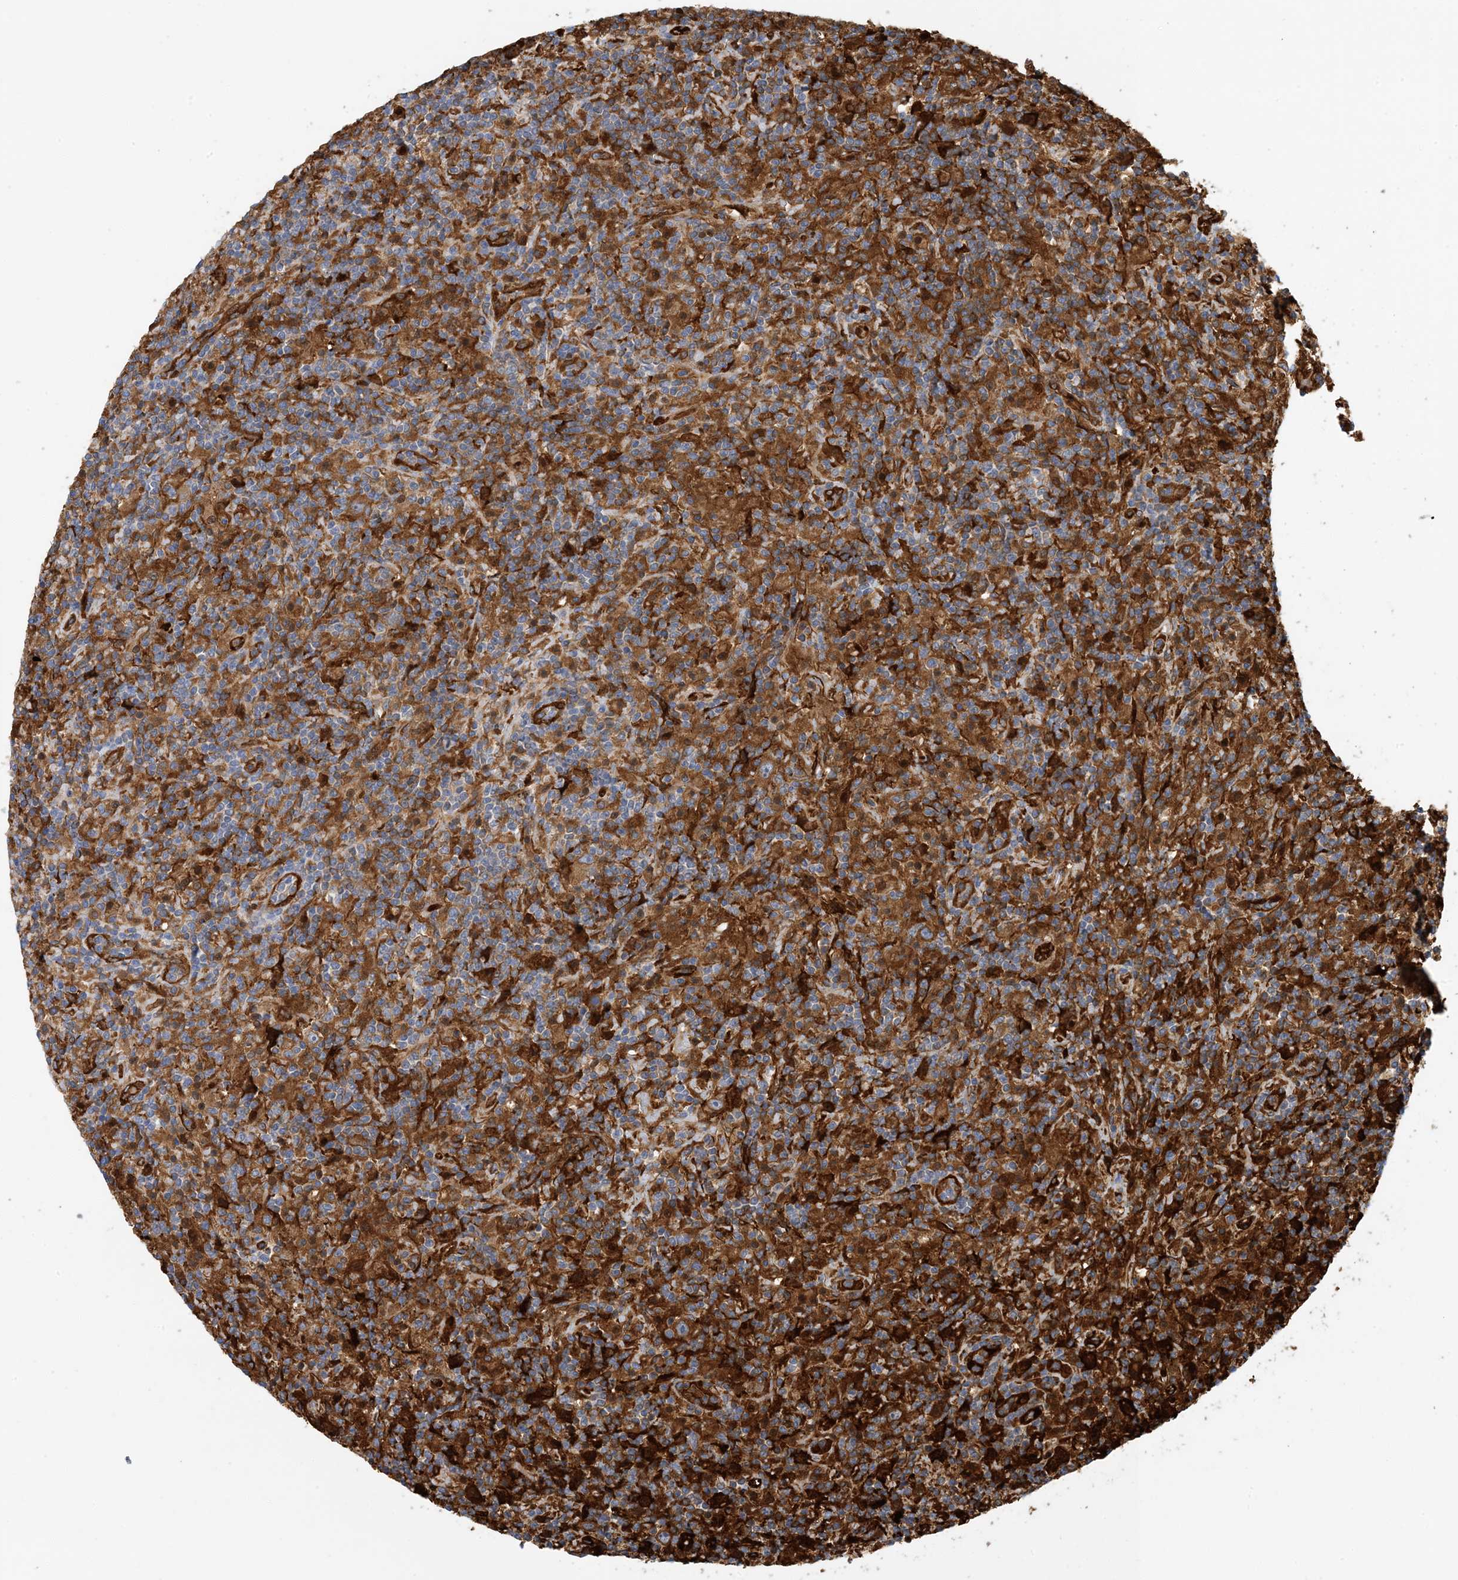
{"staining": {"intensity": "moderate", "quantity": ">75%", "location": "cytoplasmic/membranous"}, "tissue": "lymphoma", "cell_type": "Tumor cells", "image_type": "cancer", "snomed": [{"axis": "morphology", "description": "Hodgkin's disease, NOS"}, {"axis": "topography", "description": "Lymph node"}], "caption": "An immunohistochemistry image of tumor tissue is shown. Protein staining in brown labels moderate cytoplasmic/membranous positivity in lymphoma within tumor cells.", "gene": "PCDHA2", "patient": {"sex": "male", "age": 70}}